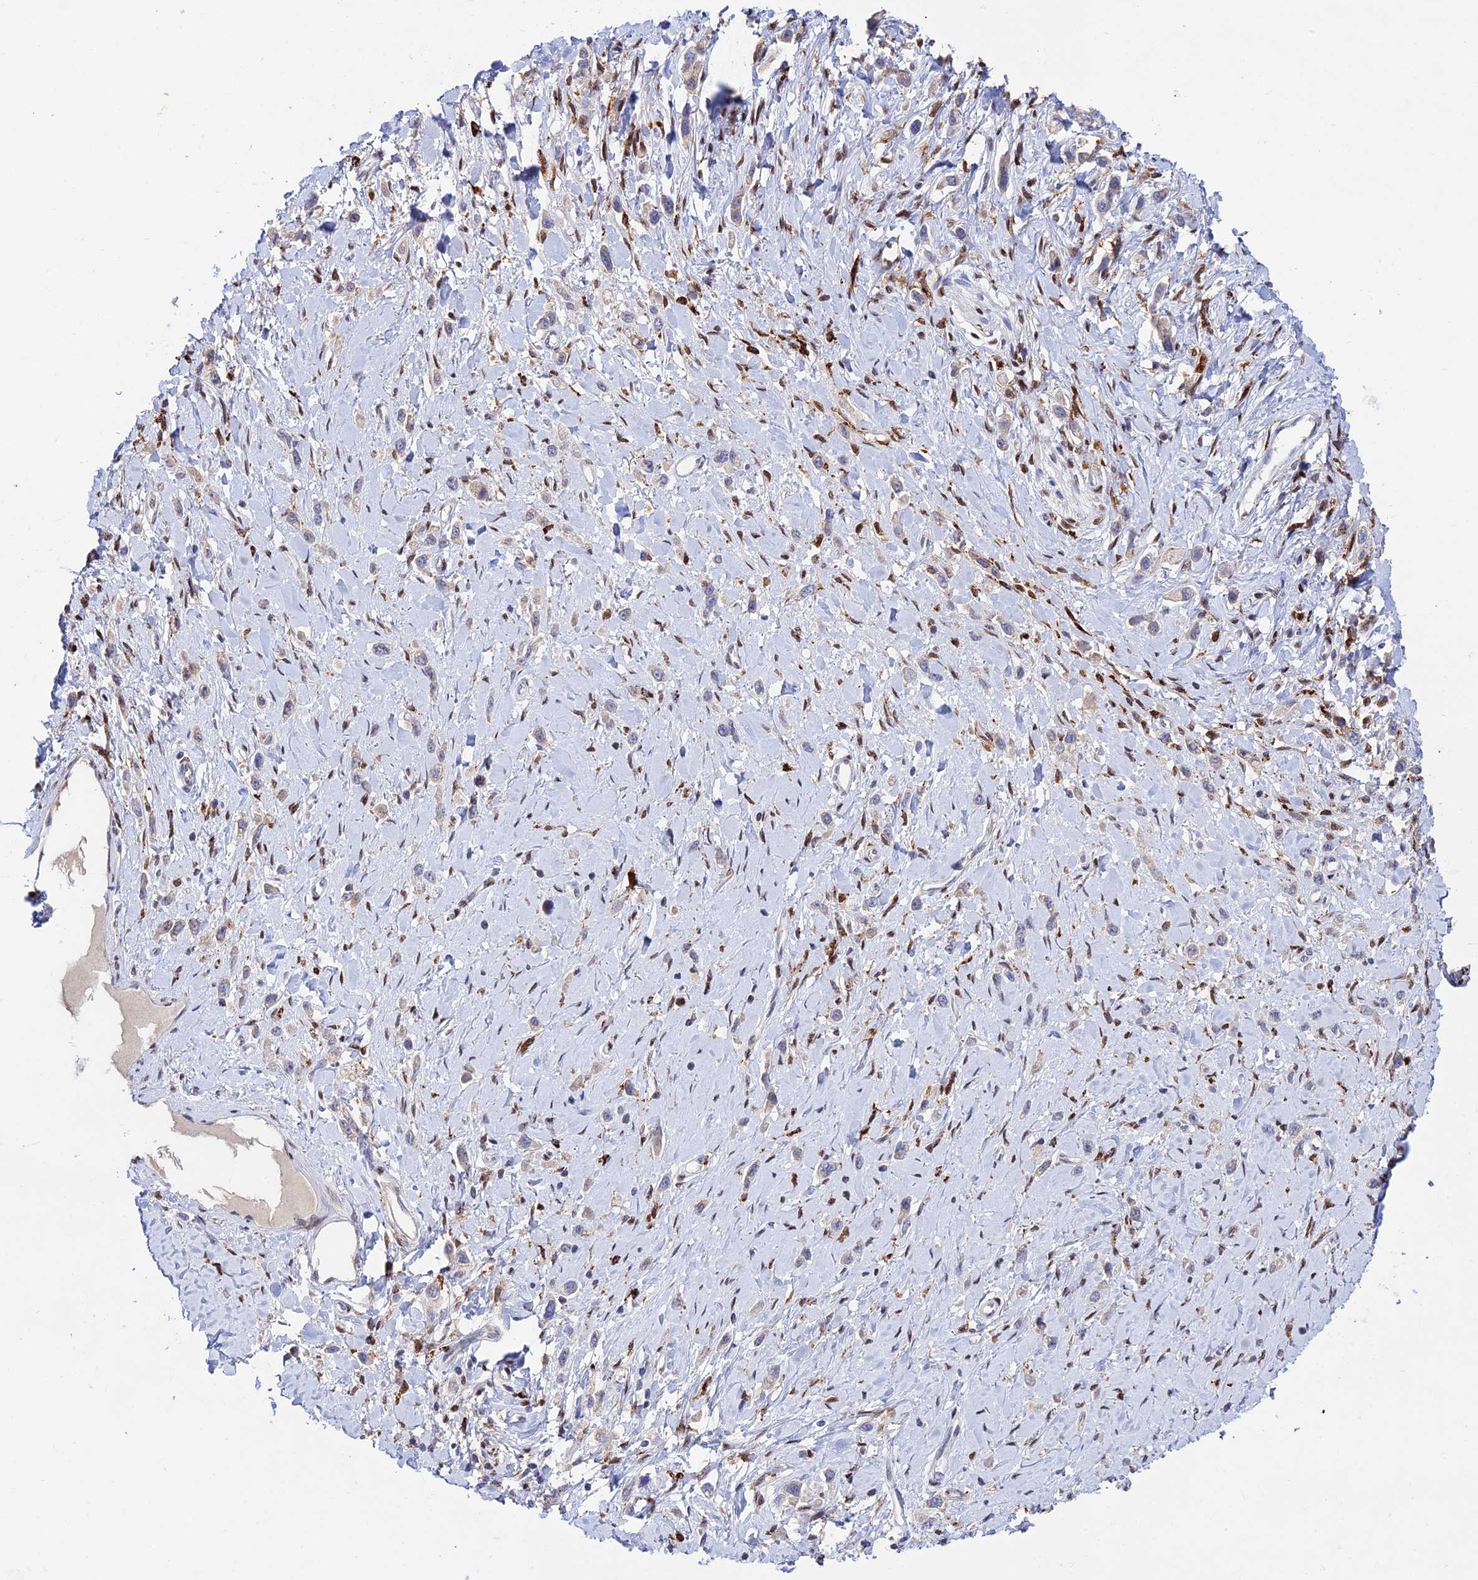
{"staining": {"intensity": "negative", "quantity": "none", "location": "none"}, "tissue": "stomach cancer", "cell_type": "Tumor cells", "image_type": "cancer", "snomed": [{"axis": "morphology", "description": "Adenocarcinoma, NOS"}, {"axis": "topography", "description": "Stomach"}], "caption": "DAB immunohistochemical staining of human stomach cancer (adenocarcinoma) reveals no significant positivity in tumor cells.", "gene": "HIC1", "patient": {"sex": "female", "age": 65}}